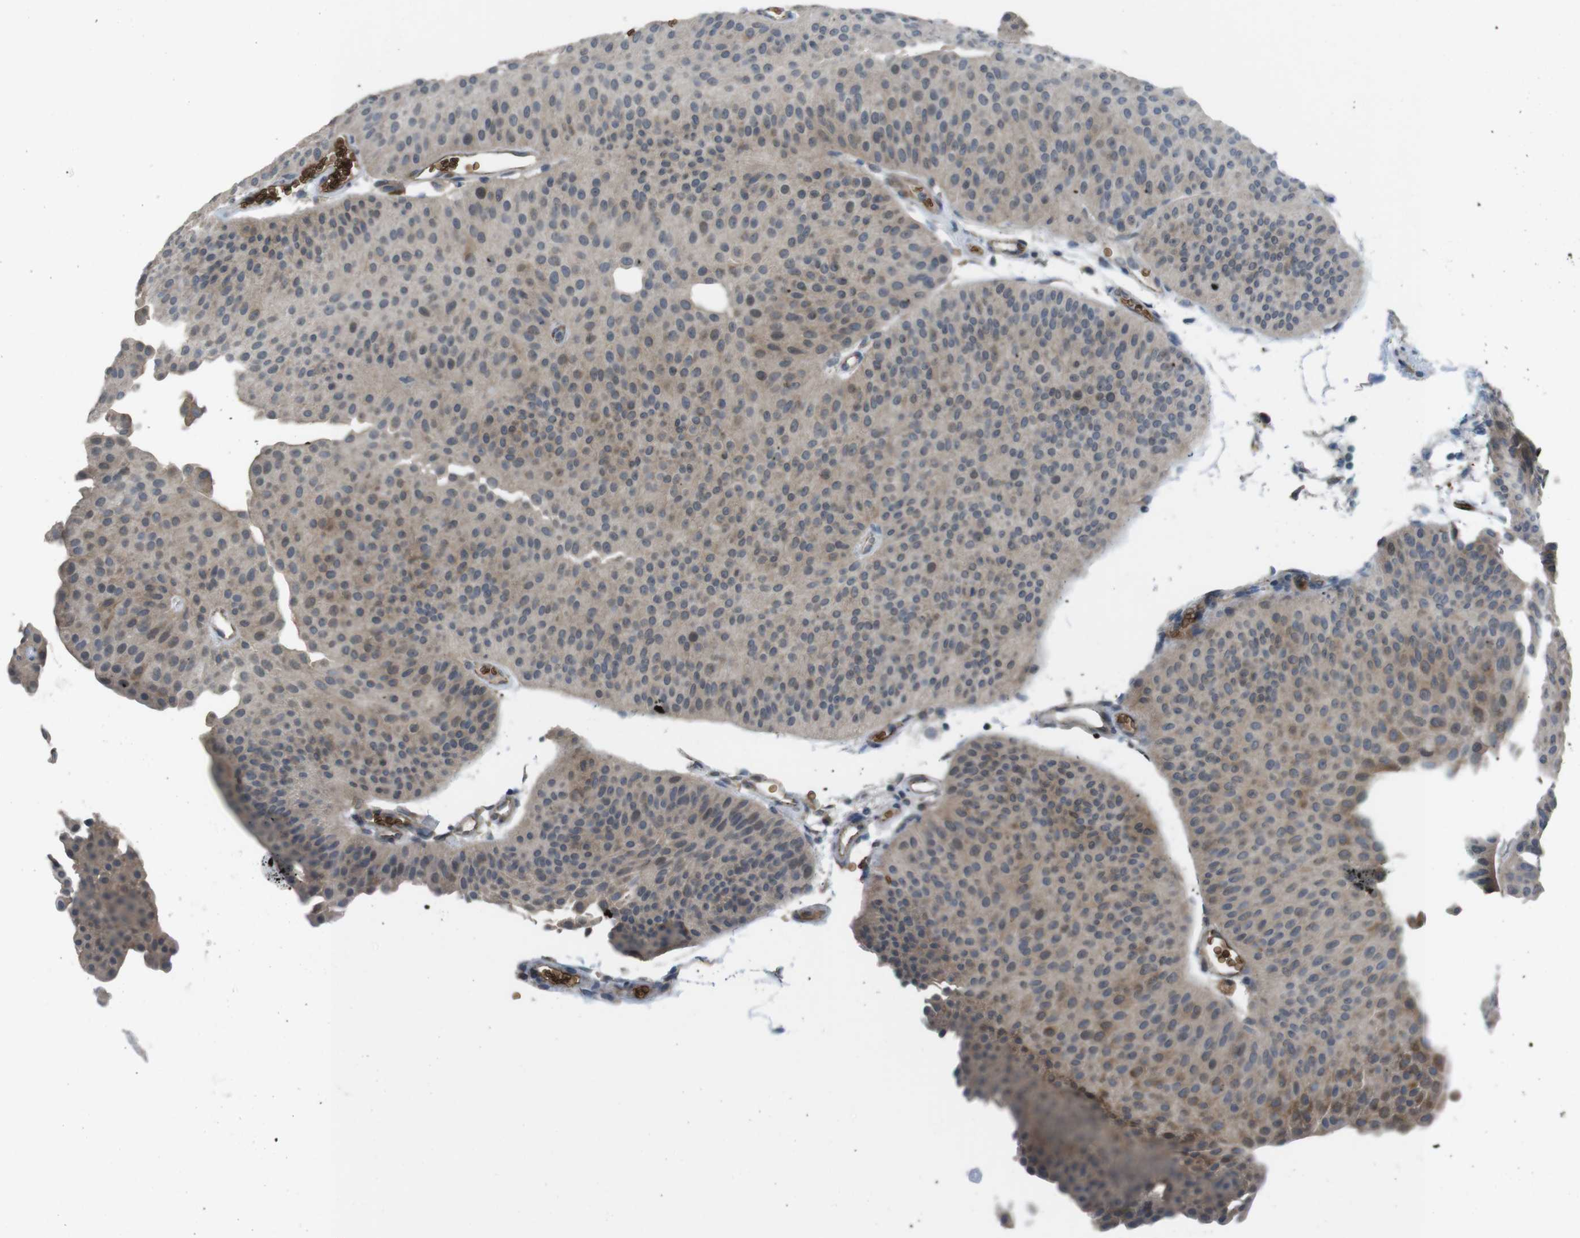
{"staining": {"intensity": "moderate", "quantity": "25%-75%", "location": "cytoplasmic/membranous"}, "tissue": "urothelial cancer", "cell_type": "Tumor cells", "image_type": "cancer", "snomed": [{"axis": "morphology", "description": "Urothelial carcinoma, Low grade"}, {"axis": "topography", "description": "Urinary bladder"}], "caption": "Protein staining by immunohistochemistry (IHC) shows moderate cytoplasmic/membranous expression in about 25%-75% of tumor cells in urothelial cancer.", "gene": "GYPA", "patient": {"sex": "female", "age": 60}}